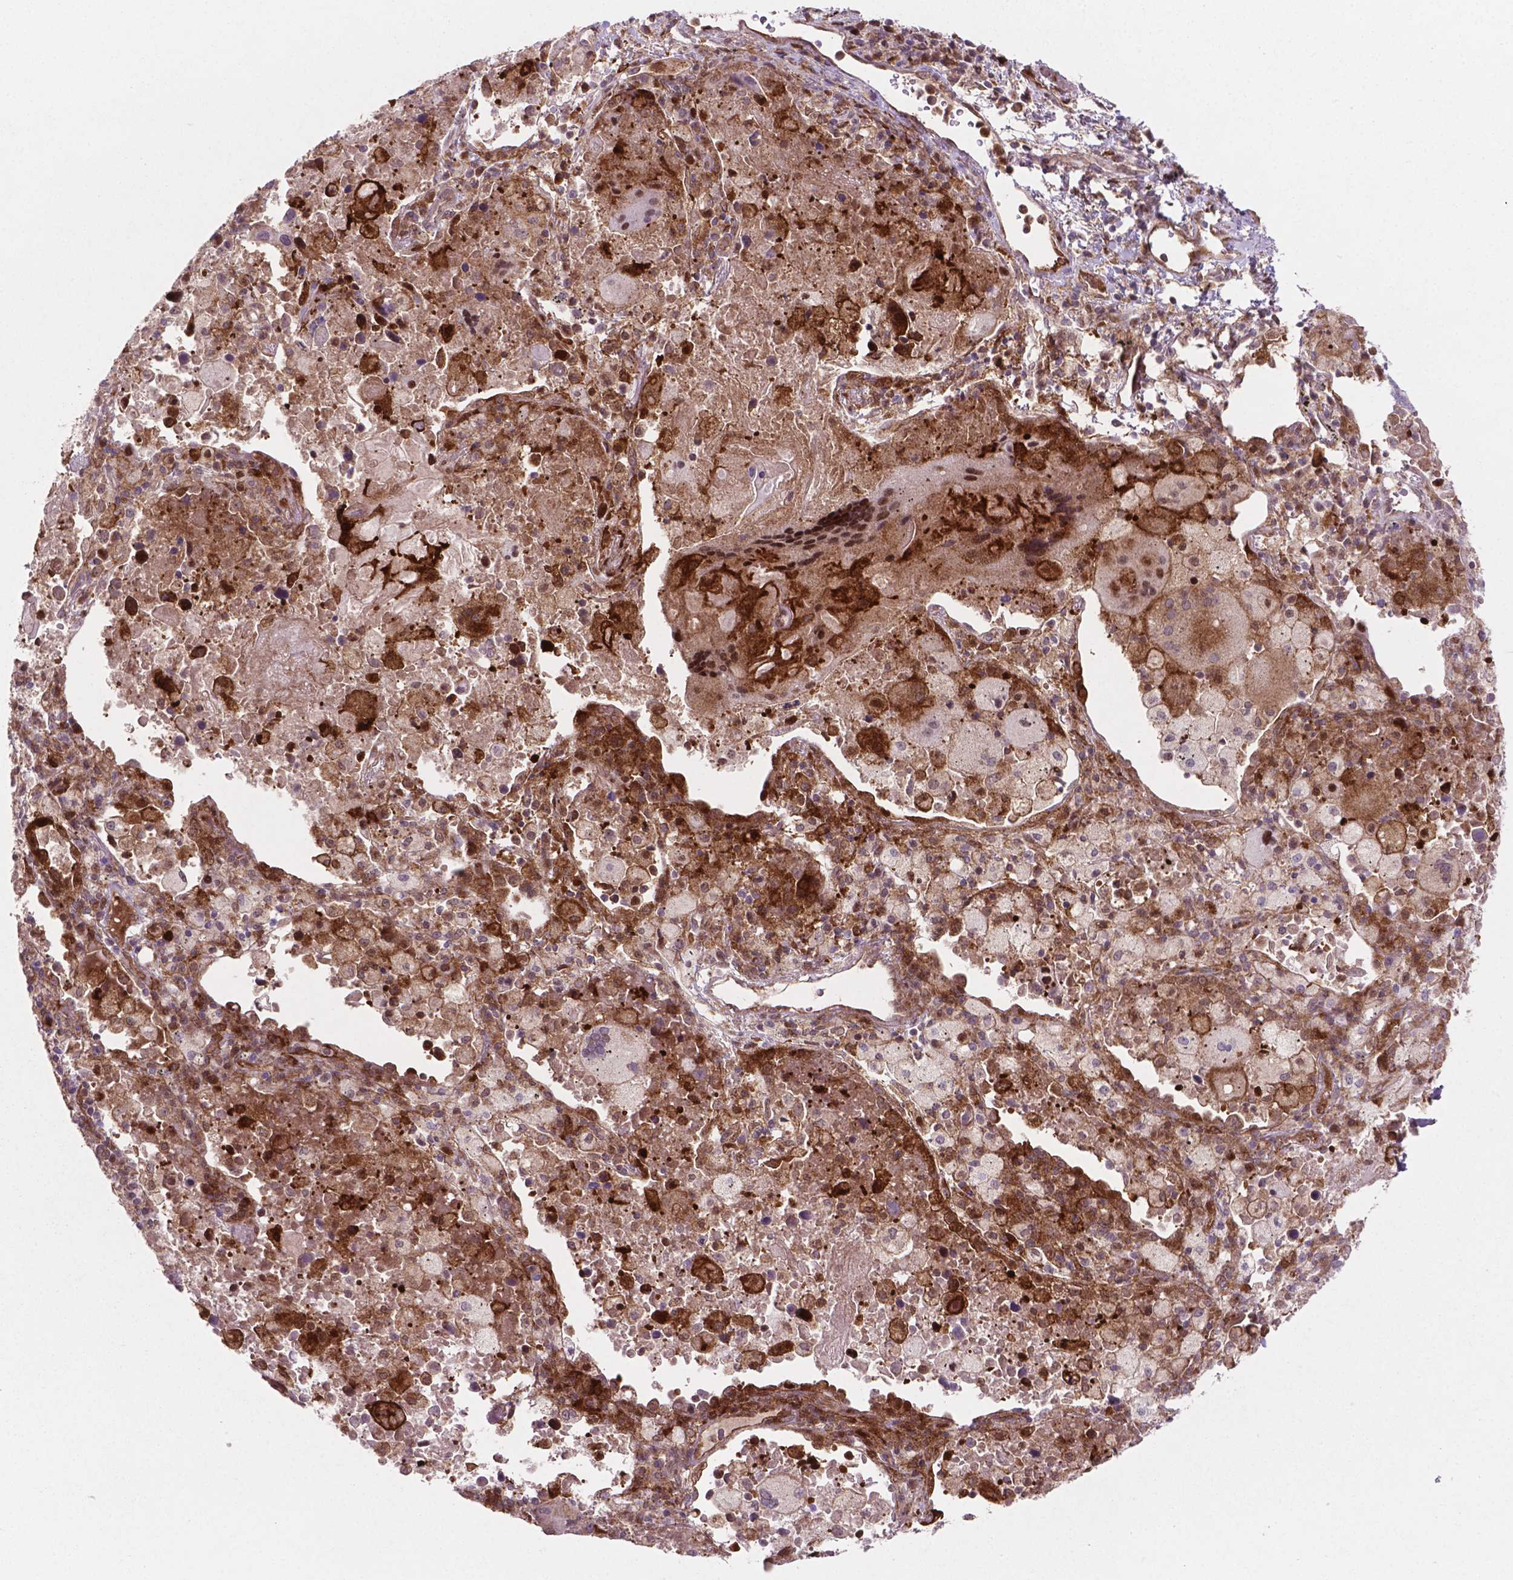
{"staining": {"intensity": "moderate", "quantity": "25%-75%", "location": "cytoplasmic/membranous"}, "tissue": "lung cancer", "cell_type": "Tumor cells", "image_type": "cancer", "snomed": [{"axis": "morphology", "description": "Squamous cell carcinoma, NOS"}, {"axis": "topography", "description": "Lung"}], "caption": "DAB immunohistochemical staining of human lung squamous cell carcinoma shows moderate cytoplasmic/membranous protein expression in approximately 25%-75% of tumor cells. (DAB = brown stain, brightfield microscopy at high magnification).", "gene": "LDHA", "patient": {"sex": "male", "age": 68}}